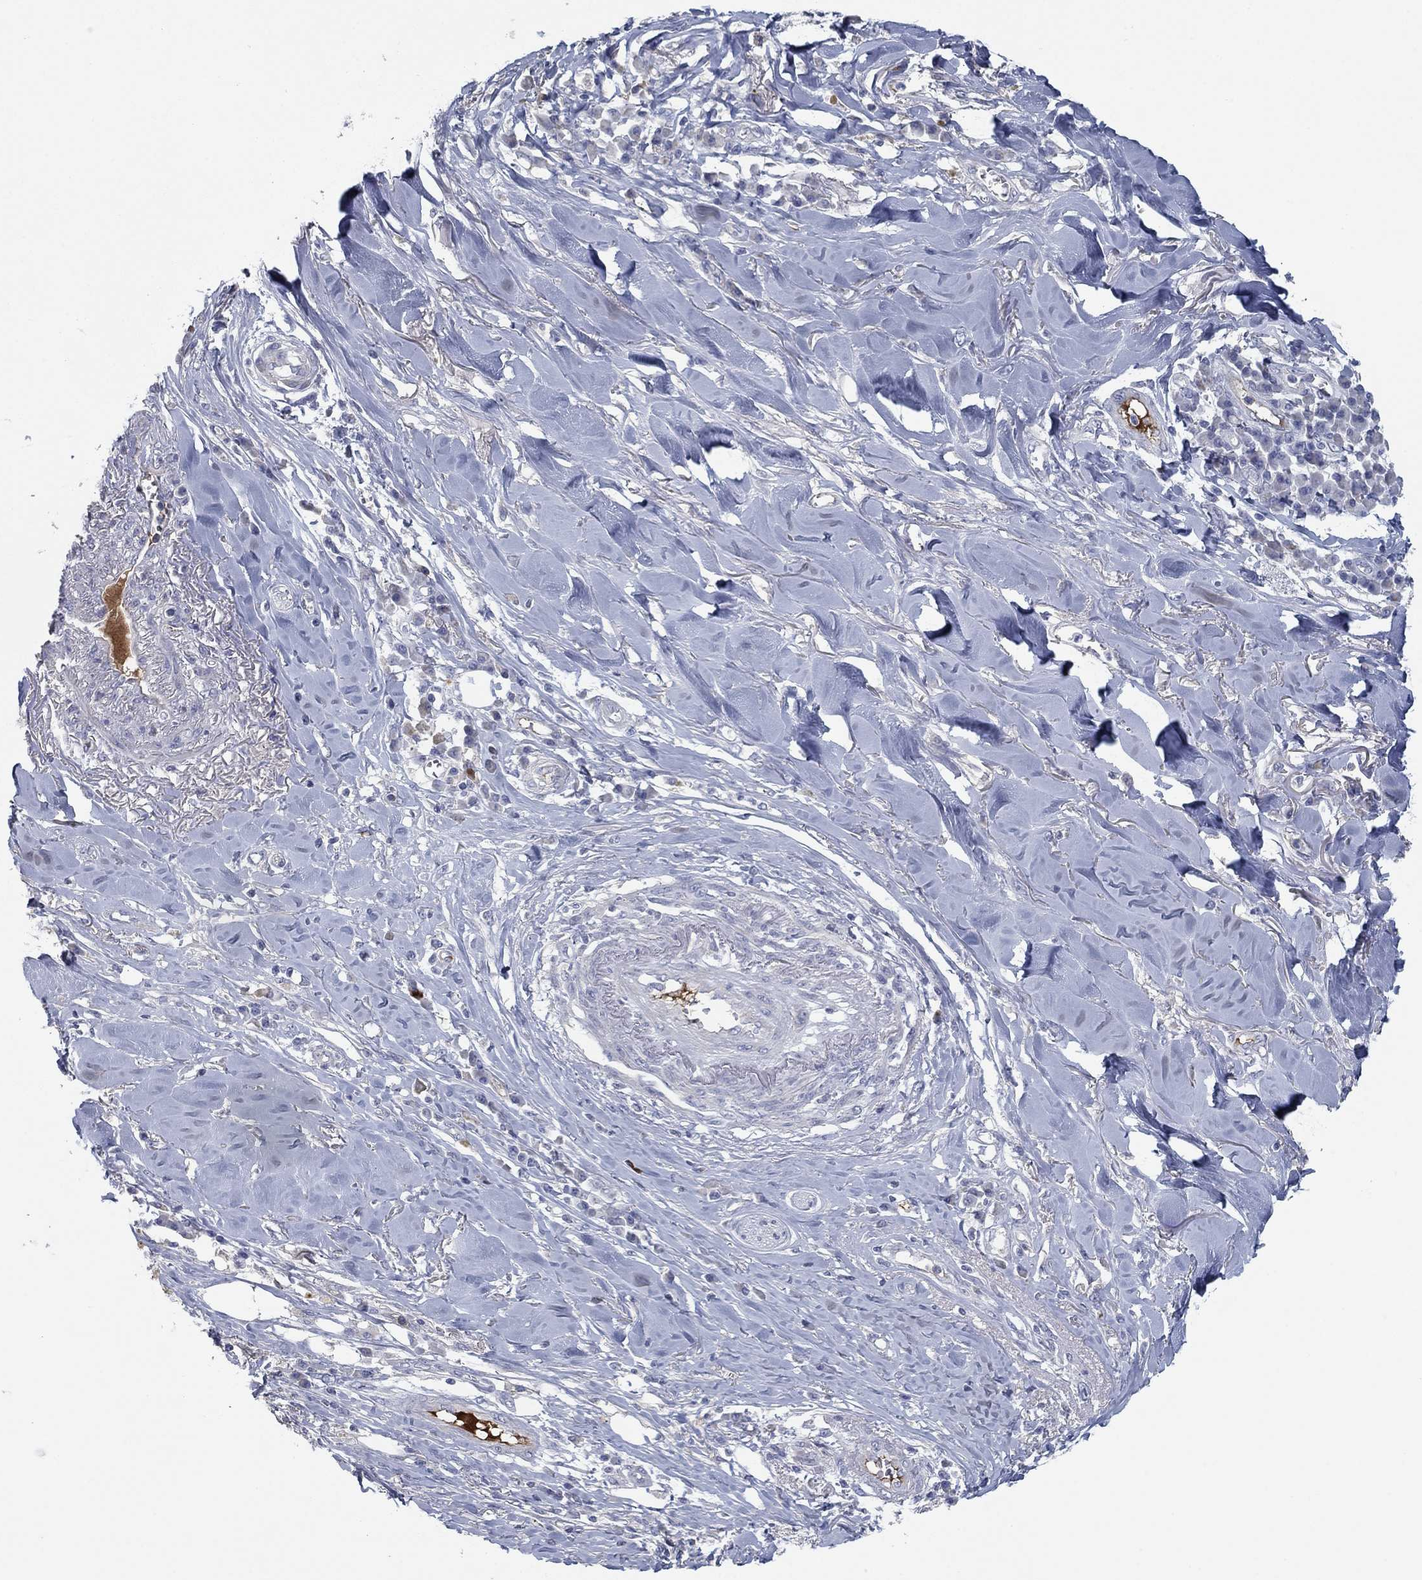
{"staining": {"intensity": "negative", "quantity": "none", "location": "none"}, "tissue": "skin cancer", "cell_type": "Tumor cells", "image_type": "cancer", "snomed": [{"axis": "morphology", "description": "Squamous cell carcinoma, NOS"}, {"axis": "topography", "description": "Skin"}], "caption": "Skin squamous cell carcinoma was stained to show a protein in brown. There is no significant expression in tumor cells. The staining is performed using DAB brown chromogen with nuclei counter-stained in using hematoxylin.", "gene": "APOC3", "patient": {"sex": "male", "age": 82}}